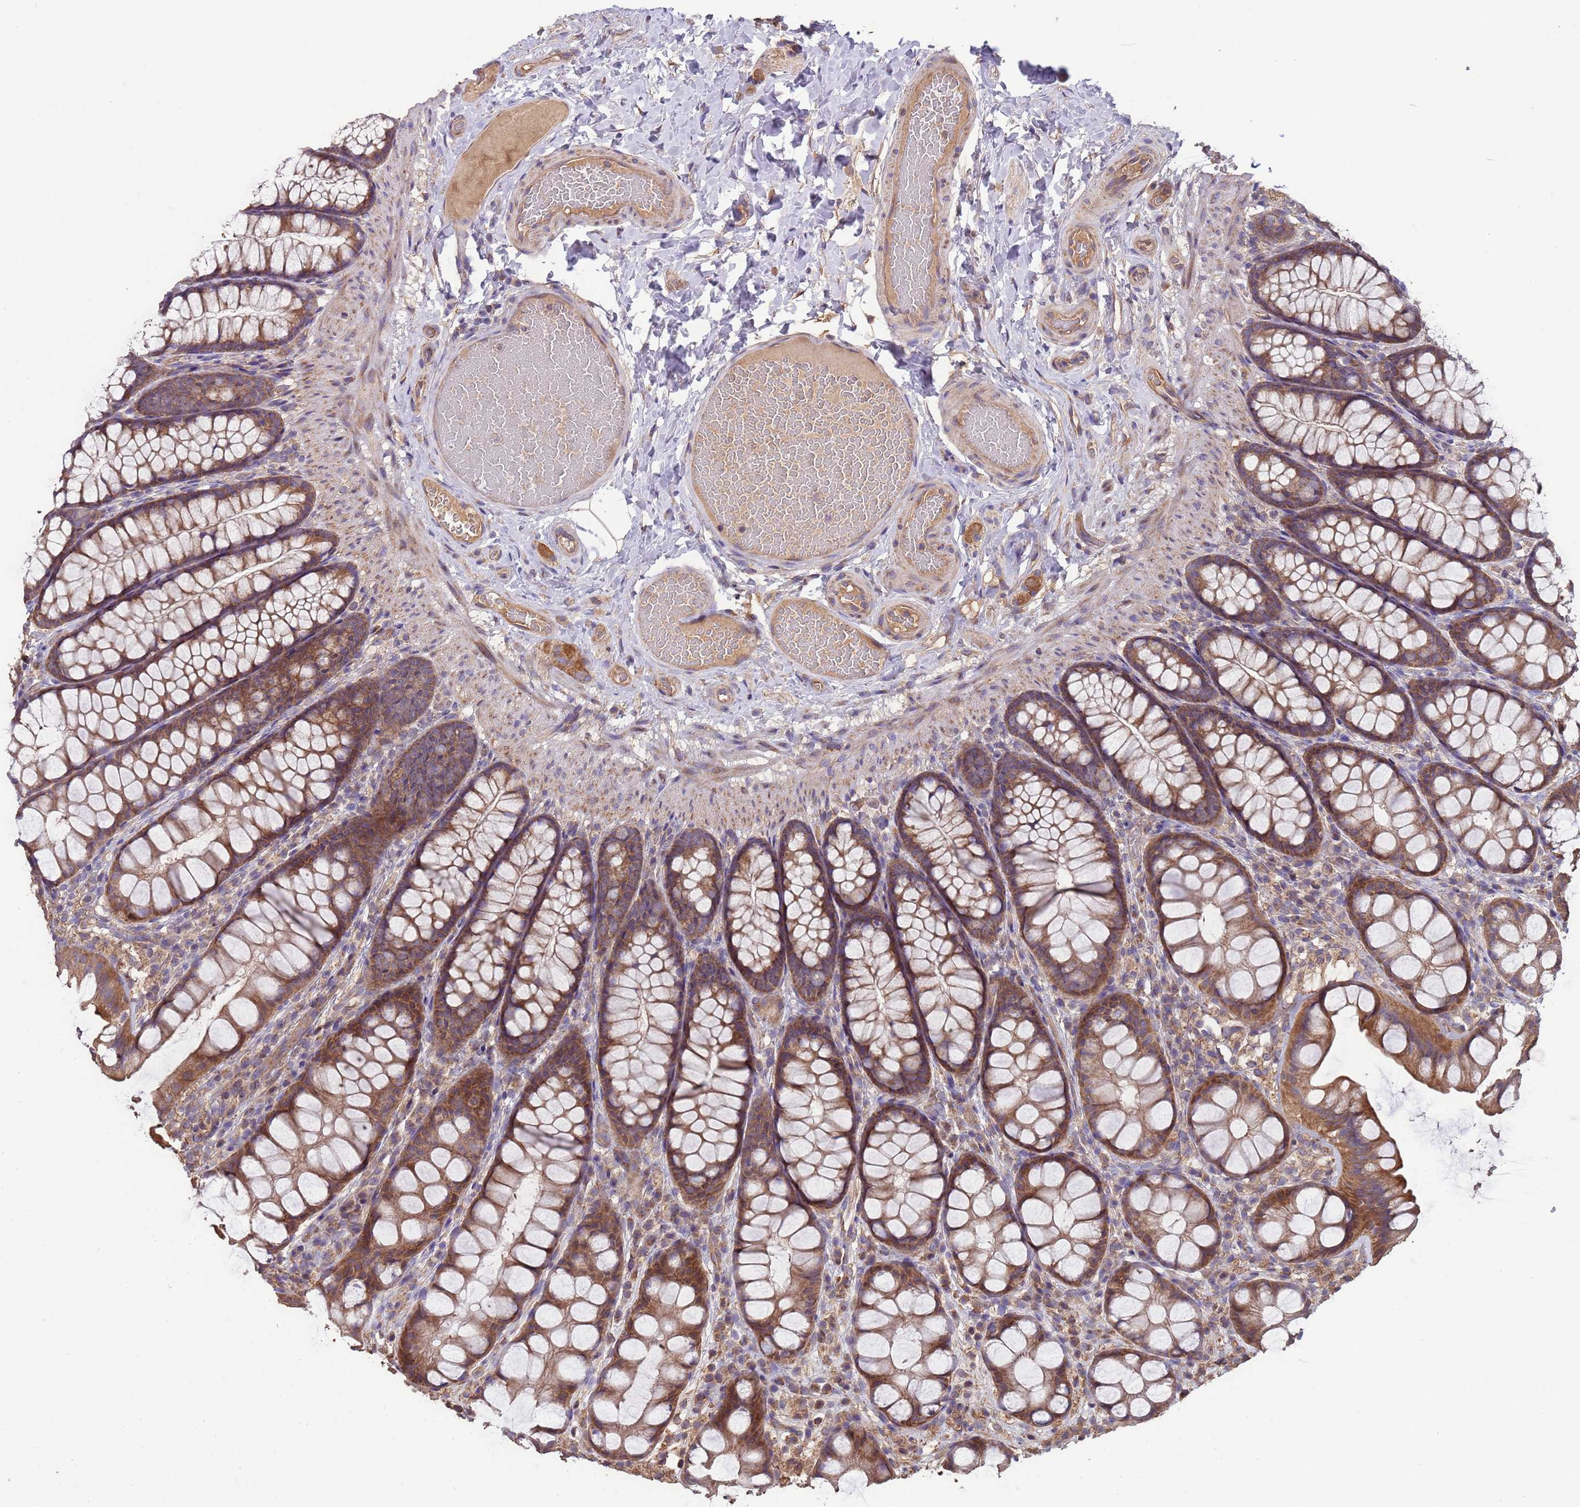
{"staining": {"intensity": "moderate", "quantity": ">75%", "location": "cytoplasmic/membranous"}, "tissue": "colon", "cell_type": "Endothelial cells", "image_type": "normal", "snomed": [{"axis": "morphology", "description": "Normal tissue, NOS"}, {"axis": "topography", "description": "Colon"}], "caption": "This histopathology image exhibits IHC staining of normal colon, with medium moderate cytoplasmic/membranous positivity in approximately >75% of endothelial cells.", "gene": "EEF1AKMT1", "patient": {"sex": "male", "age": 47}}